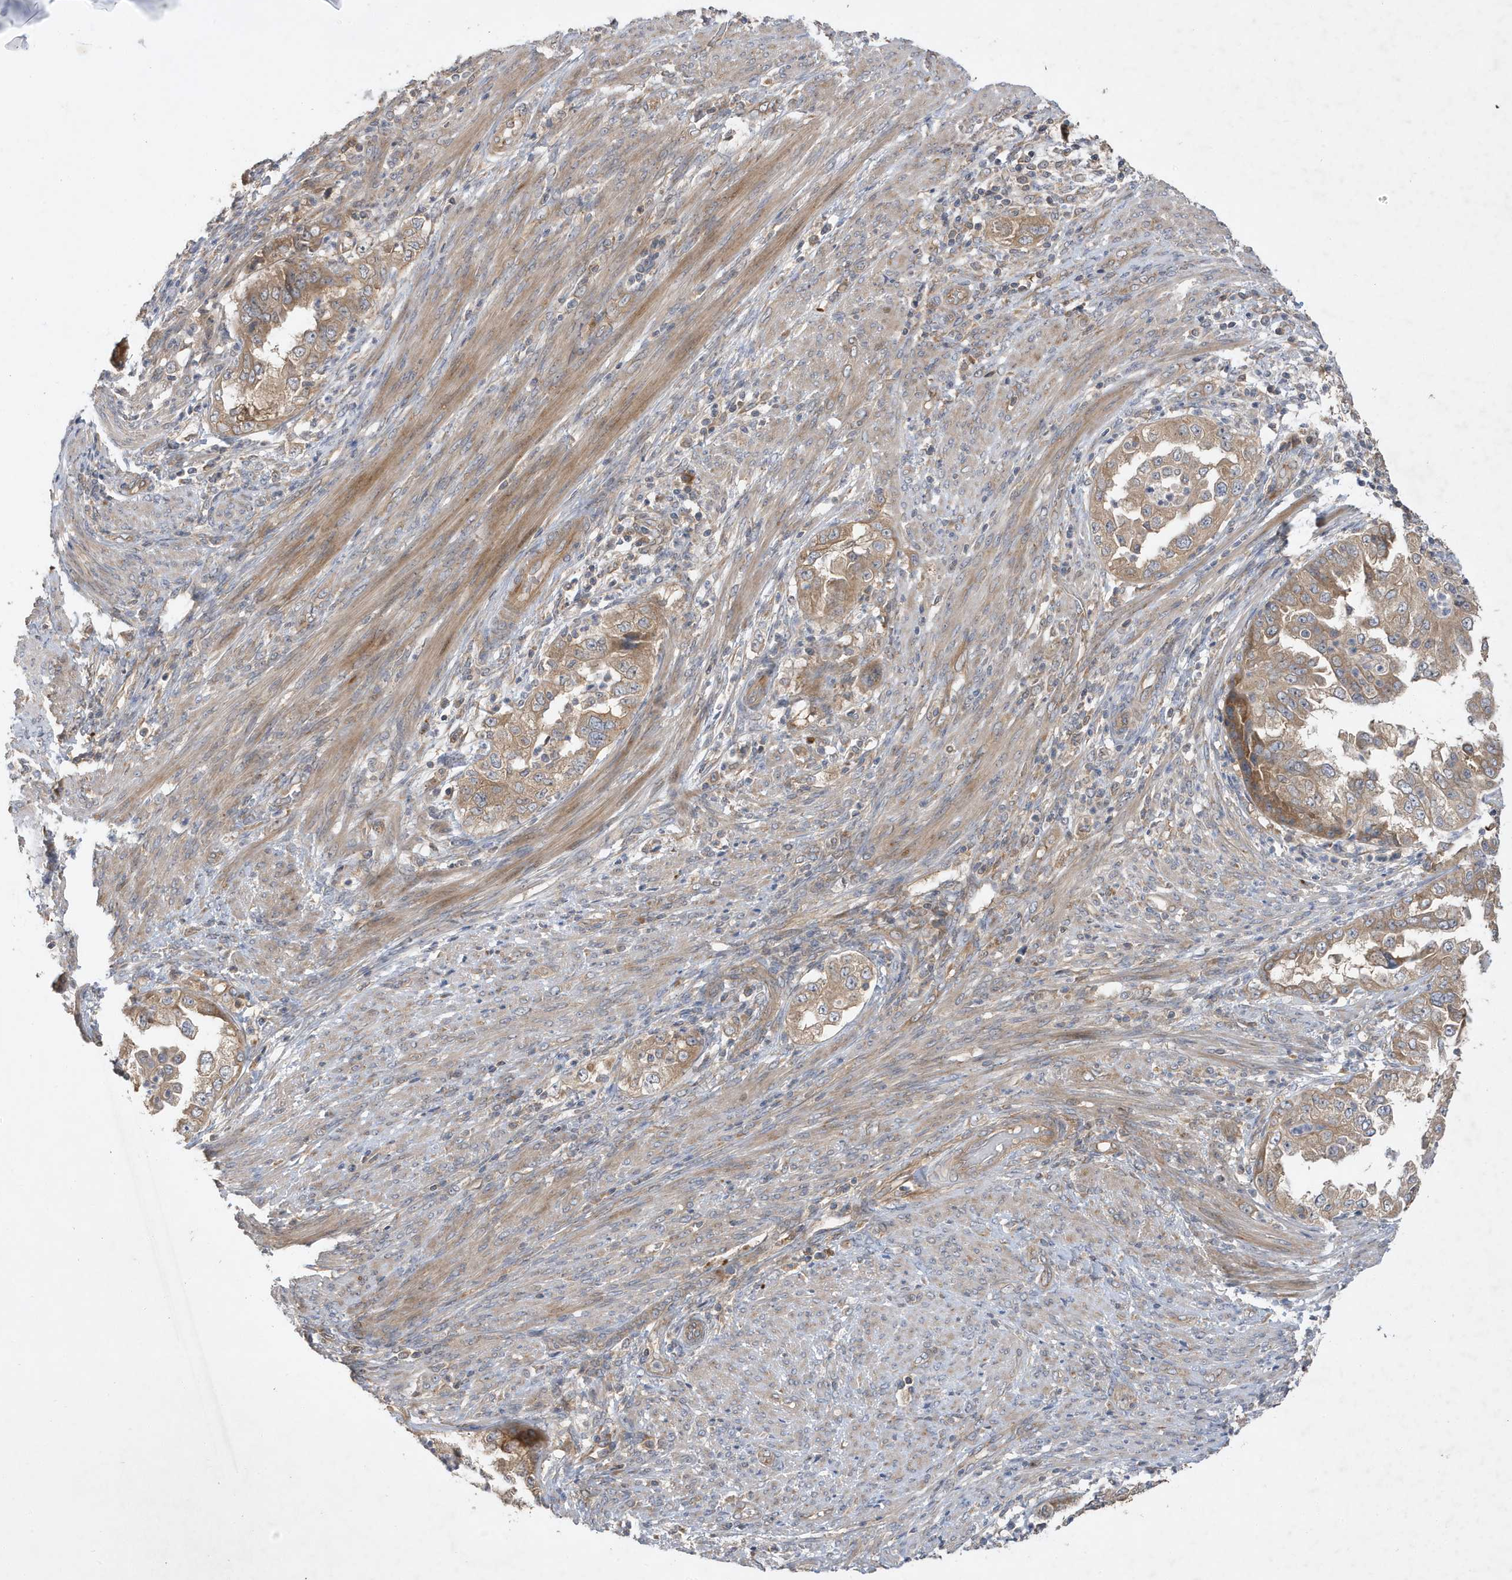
{"staining": {"intensity": "moderate", "quantity": ">75%", "location": "cytoplasmic/membranous"}, "tissue": "endometrial cancer", "cell_type": "Tumor cells", "image_type": "cancer", "snomed": [{"axis": "morphology", "description": "Adenocarcinoma, NOS"}, {"axis": "topography", "description": "Endometrium"}], "caption": "Endometrial cancer was stained to show a protein in brown. There is medium levels of moderate cytoplasmic/membranous staining in approximately >75% of tumor cells.", "gene": "LAPTM4A", "patient": {"sex": "female", "age": 85}}